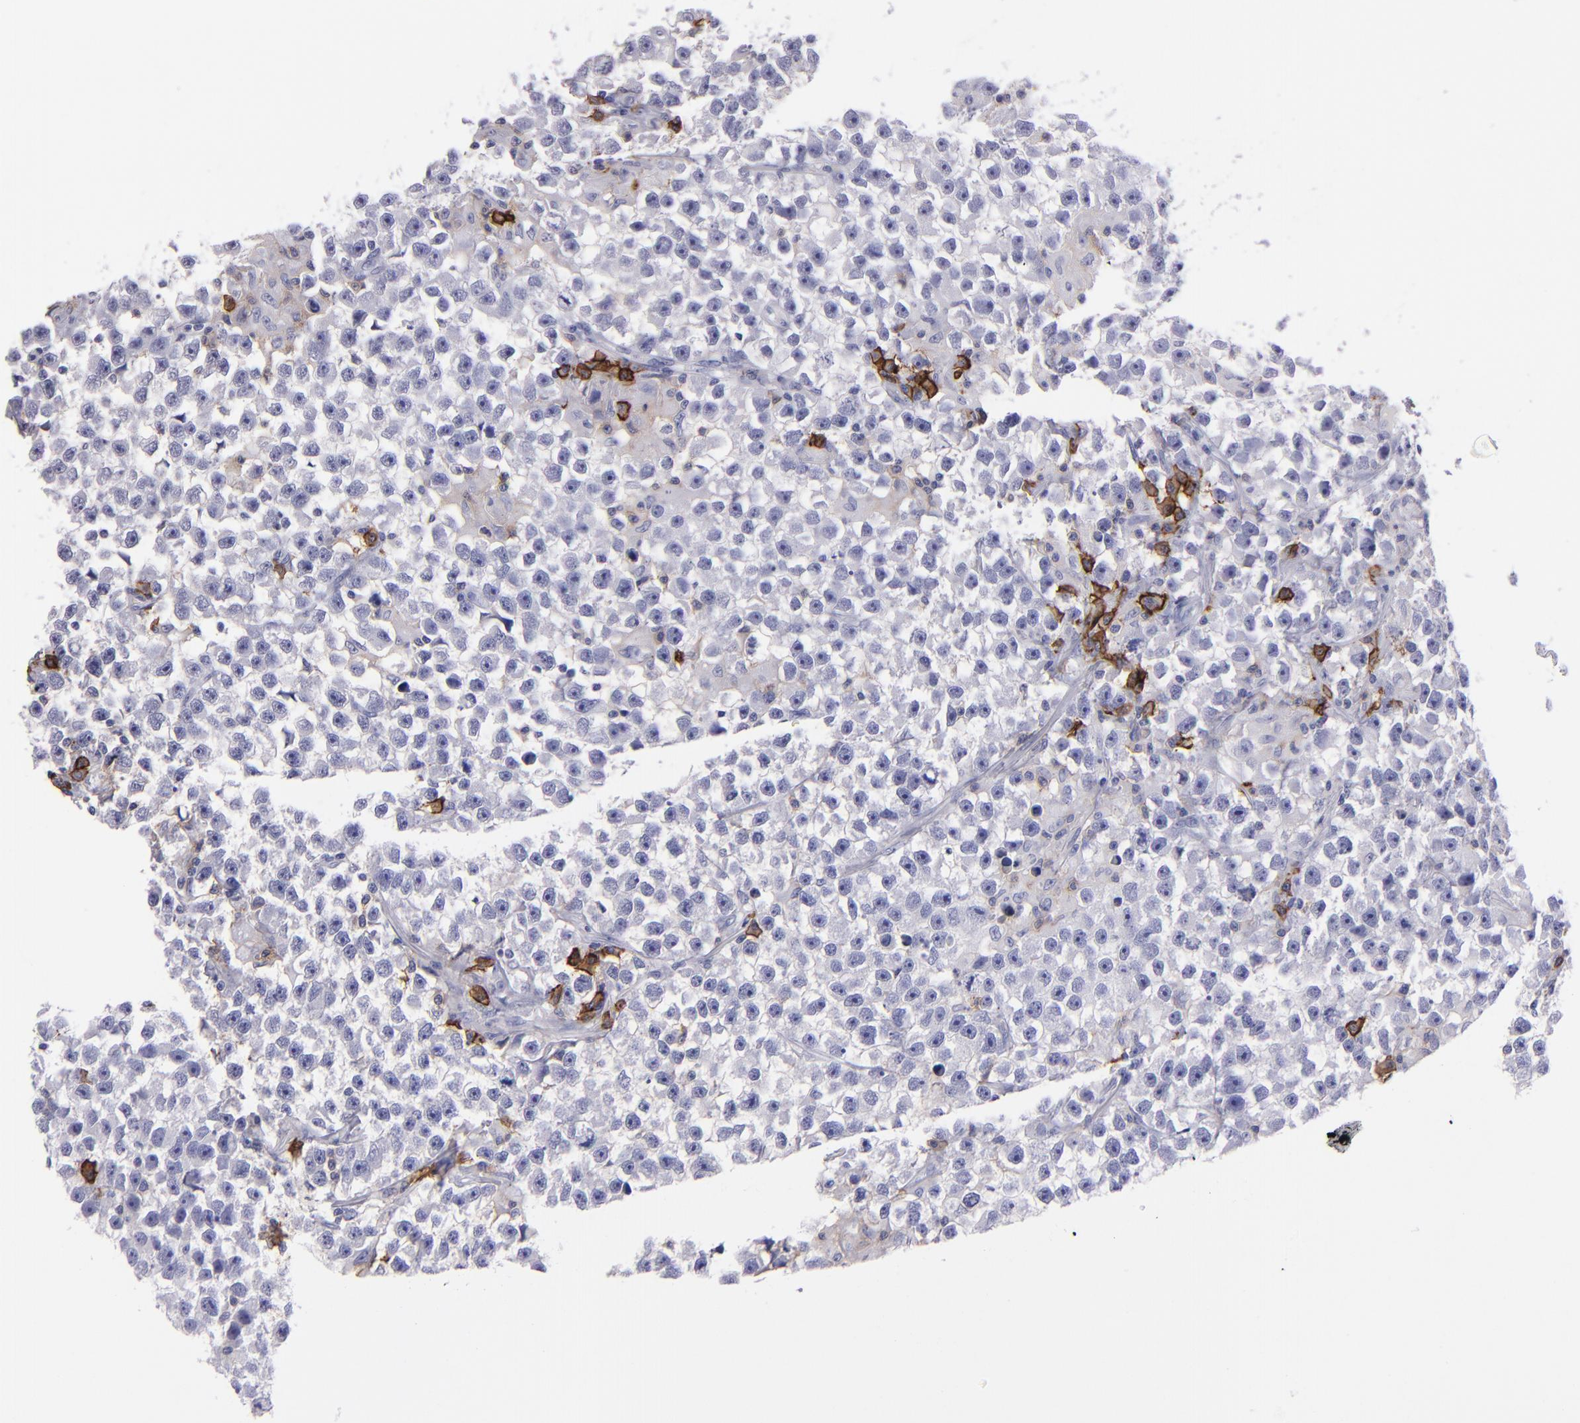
{"staining": {"intensity": "negative", "quantity": "none", "location": "none"}, "tissue": "testis cancer", "cell_type": "Tumor cells", "image_type": "cancer", "snomed": [{"axis": "morphology", "description": "Seminoma, NOS"}, {"axis": "topography", "description": "Testis"}], "caption": "Immunohistochemistry (IHC) micrograph of human testis seminoma stained for a protein (brown), which reveals no positivity in tumor cells.", "gene": "CD38", "patient": {"sex": "male", "age": 33}}